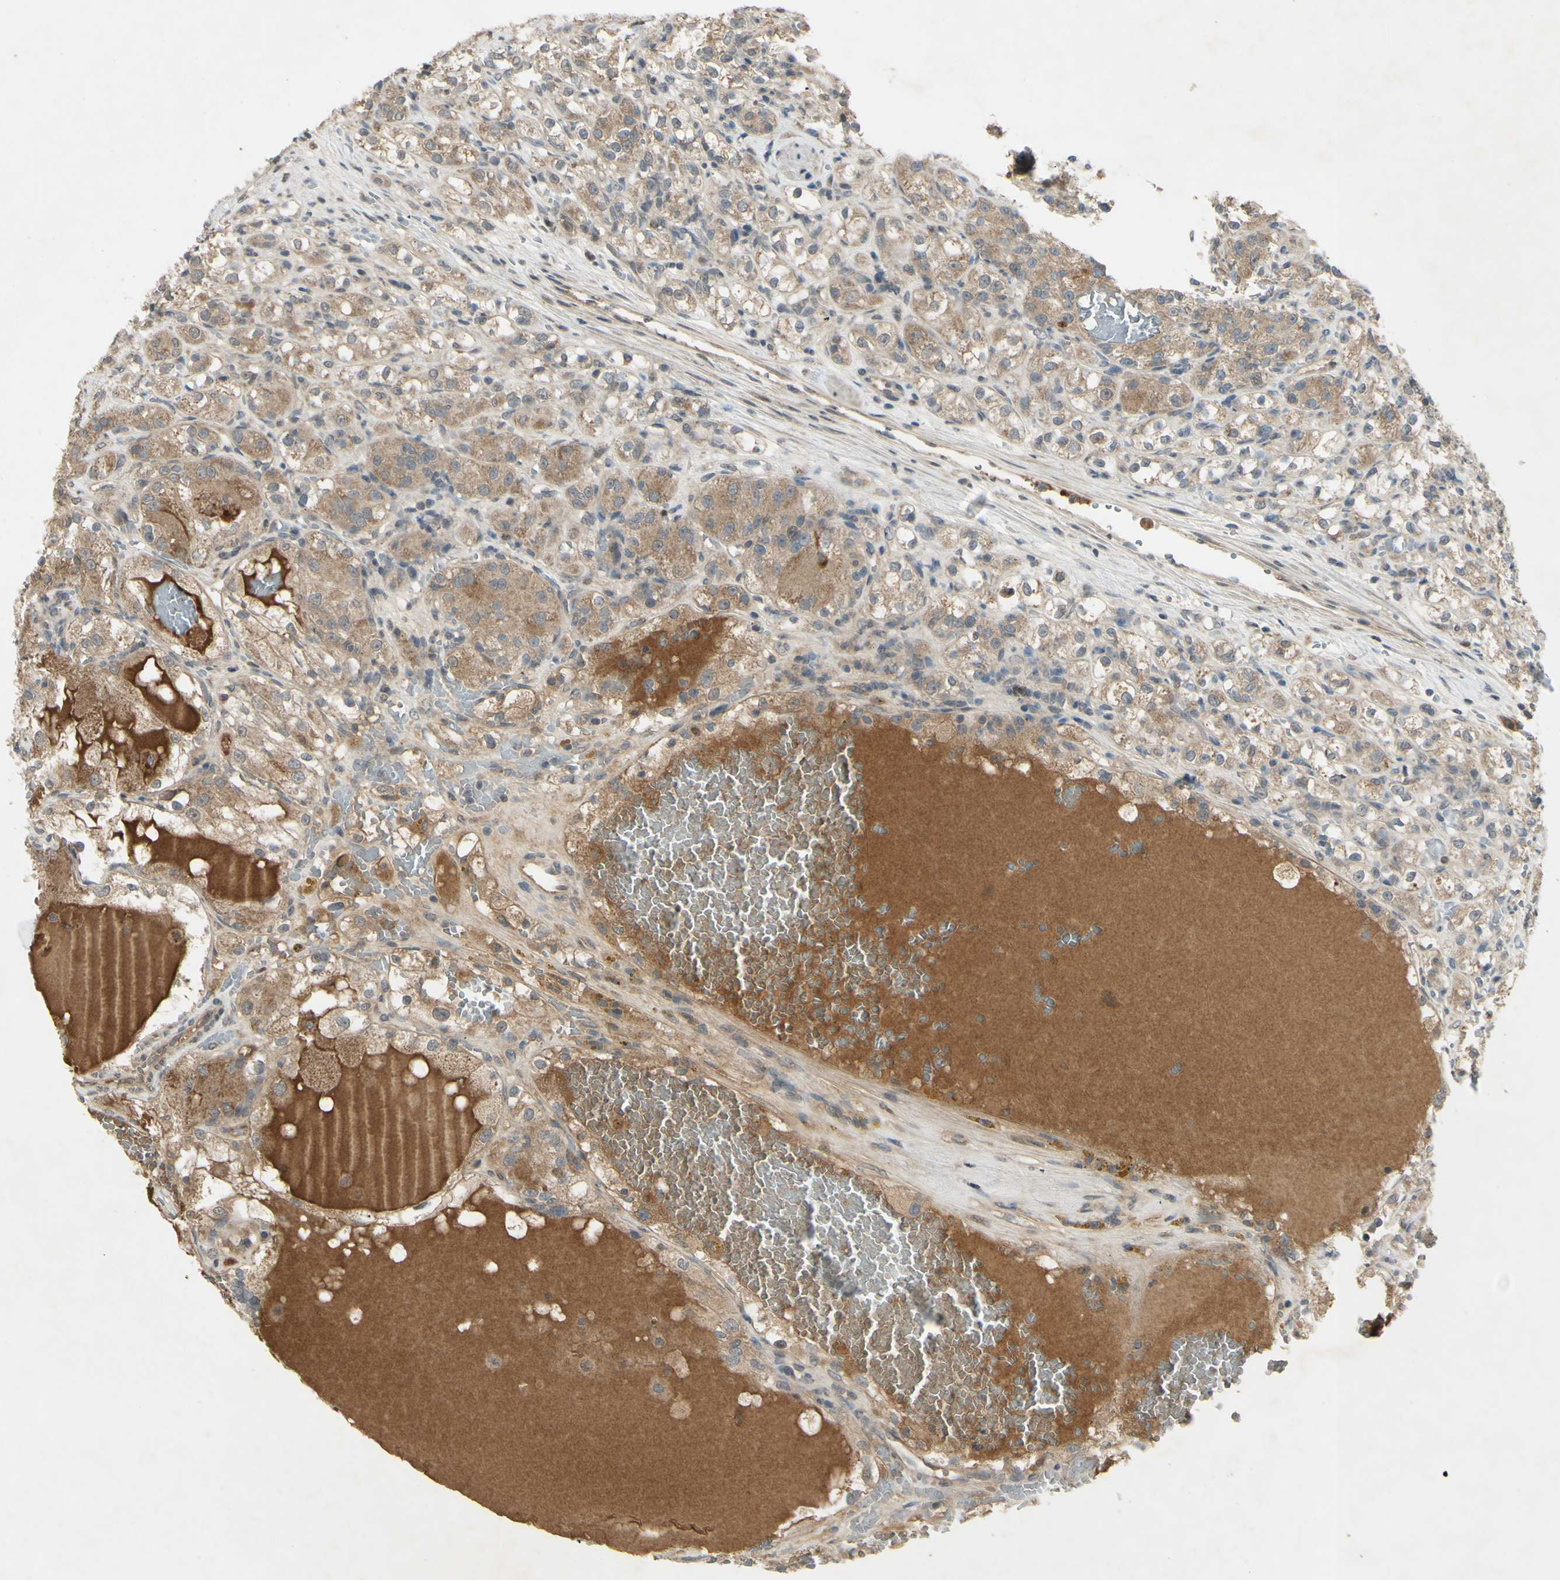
{"staining": {"intensity": "weak", "quantity": "25%-75%", "location": "cytoplasmic/membranous"}, "tissue": "renal cancer", "cell_type": "Tumor cells", "image_type": "cancer", "snomed": [{"axis": "morphology", "description": "Normal tissue, NOS"}, {"axis": "morphology", "description": "Adenocarcinoma, NOS"}, {"axis": "topography", "description": "Kidney"}], "caption": "This photomicrograph demonstrates renal cancer stained with immunohistochemistry to label a protein in brown. The cytoplasmic/membranous of tumor cells show weak positivity for the protein. Nuclei are counter-stained blue.", "gene": "RAD18", "patient": {"sex": "male", "age": 61}}